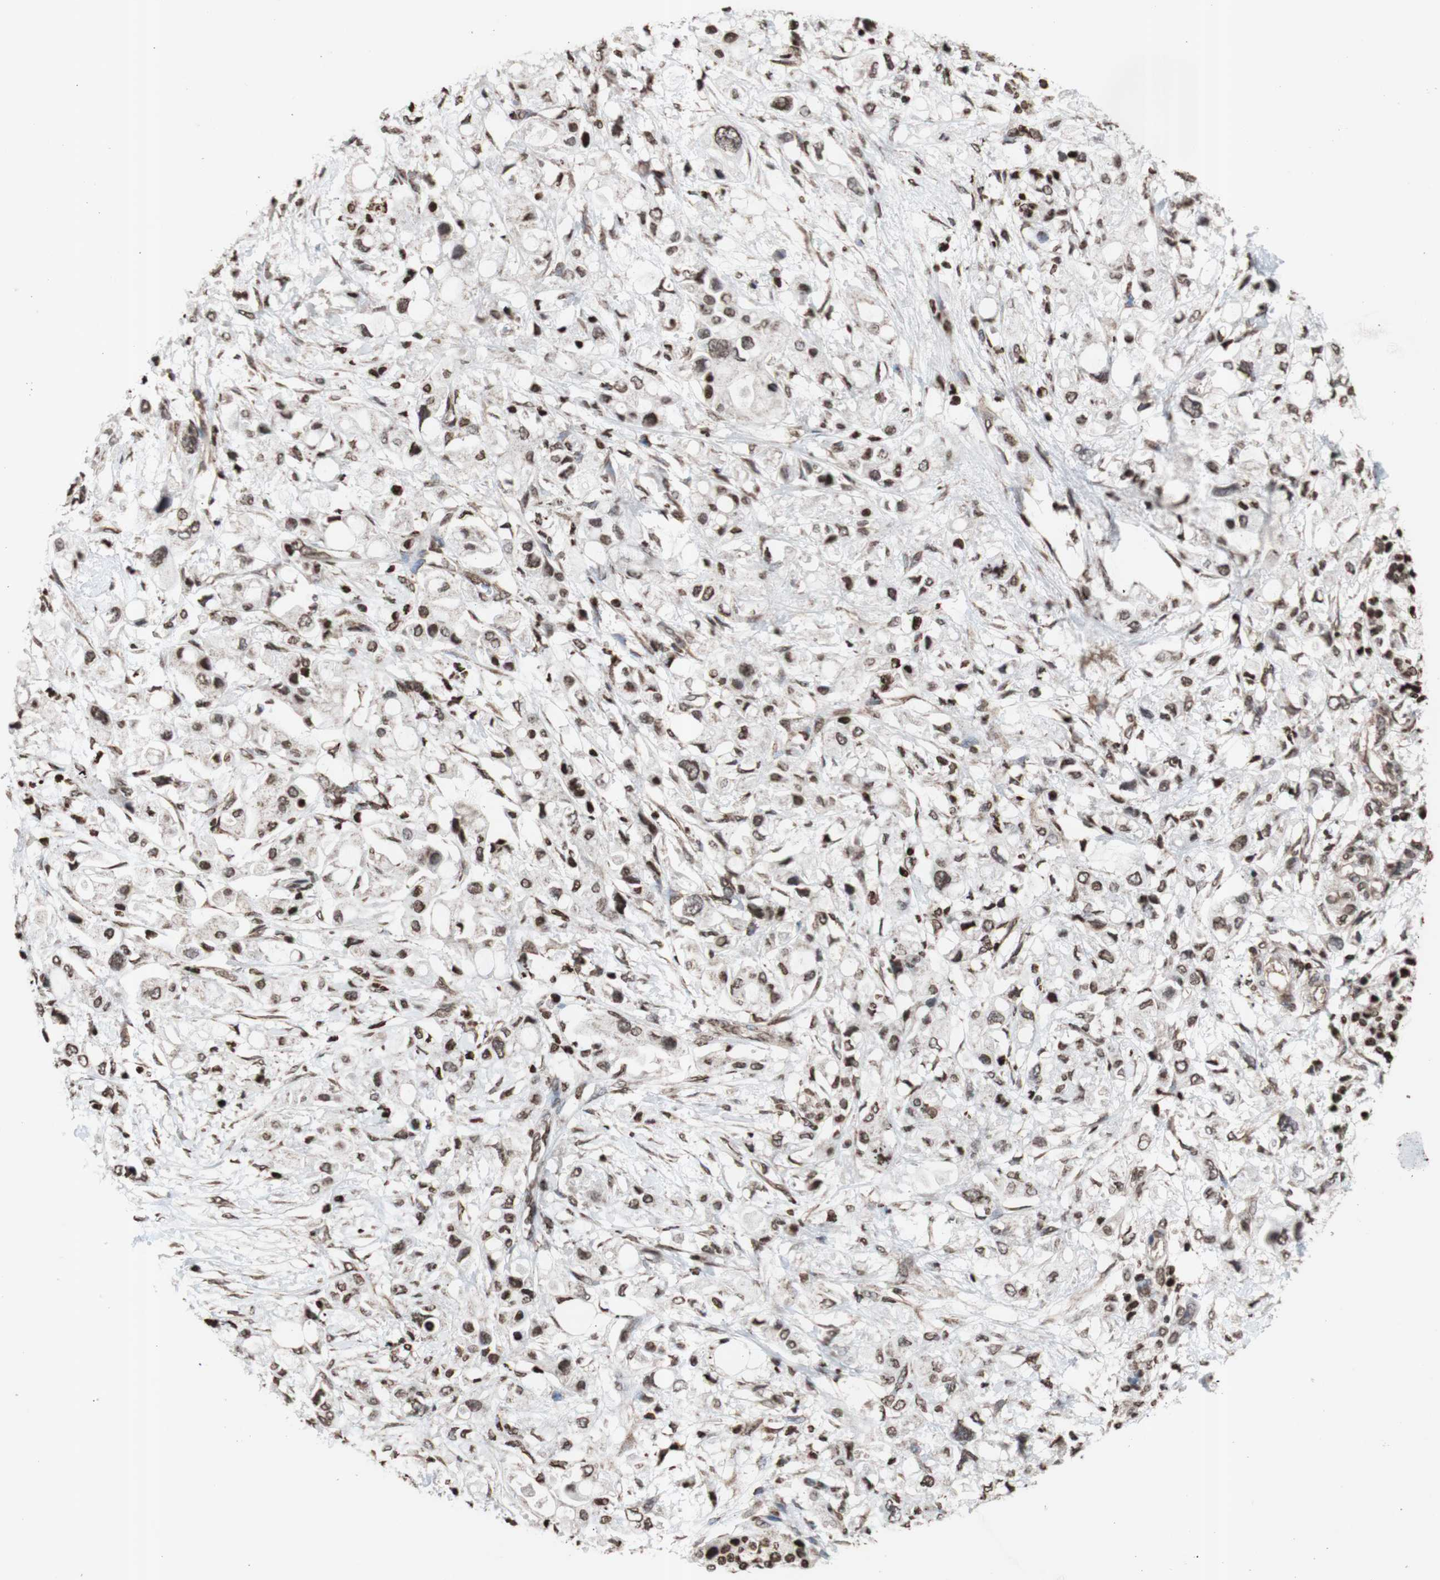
{"staining": {"intensity": "moderate", "quantity": ">75%", "location": "nuclear"}, "tissue": "pancreatic cancer", "cell_type": "Tumor cells", "image_type": "cancer", "snomed": [{"axis": "morphology", "description": "Adenocarcinoma, NOS"}, {"axis": "topography", "description": "Pancreas"}], "caption": "Human pancreatic cancer (adenocarcinoma) stained with a brown dye displays moderate nuclear positive positivity in about >75% of tumor cells.", "gene": "SNAI2", "patient": {"sex": "female", "age": 56}}